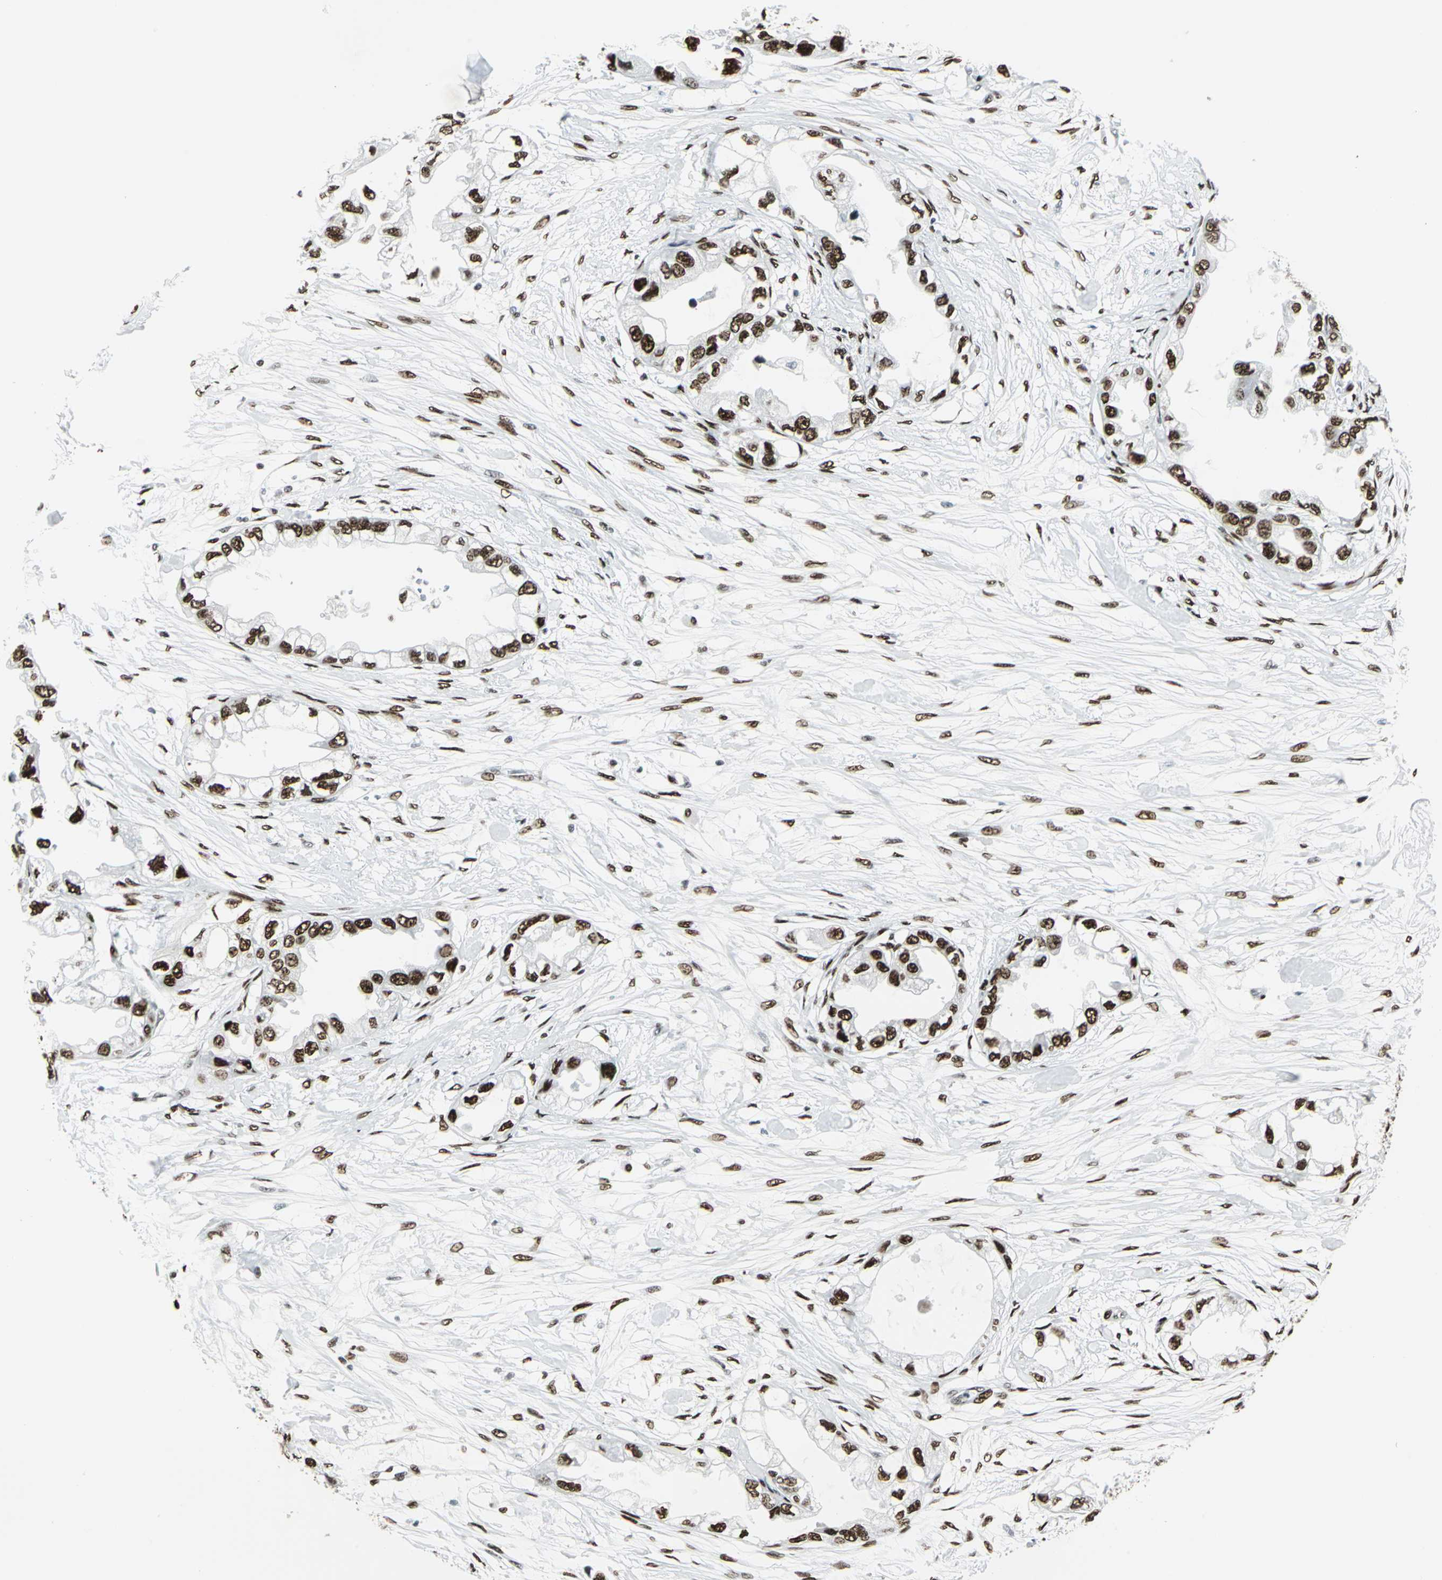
{"staining": {"intensity": "strong", "quantity": "25%-75%", "location": "nuclear"}, "tissue": "endometrial cancer", "cell_type": "Tumor cells", "image_type": "cancer", "snomed": [{"axis": "morphology", "description": "Adenocarcinoma, NOS"}, {"axis": "topography", "description": "Endometrium"}], "caption": "About 25%-75% of tumor cells in endometrial cancer (adenocarcinoma) show strong nuclear protein staining as visualized by brown immunohistochemical staining.", "gene": "HDAC2", "patient": {"sex": "female", "age": 67}}